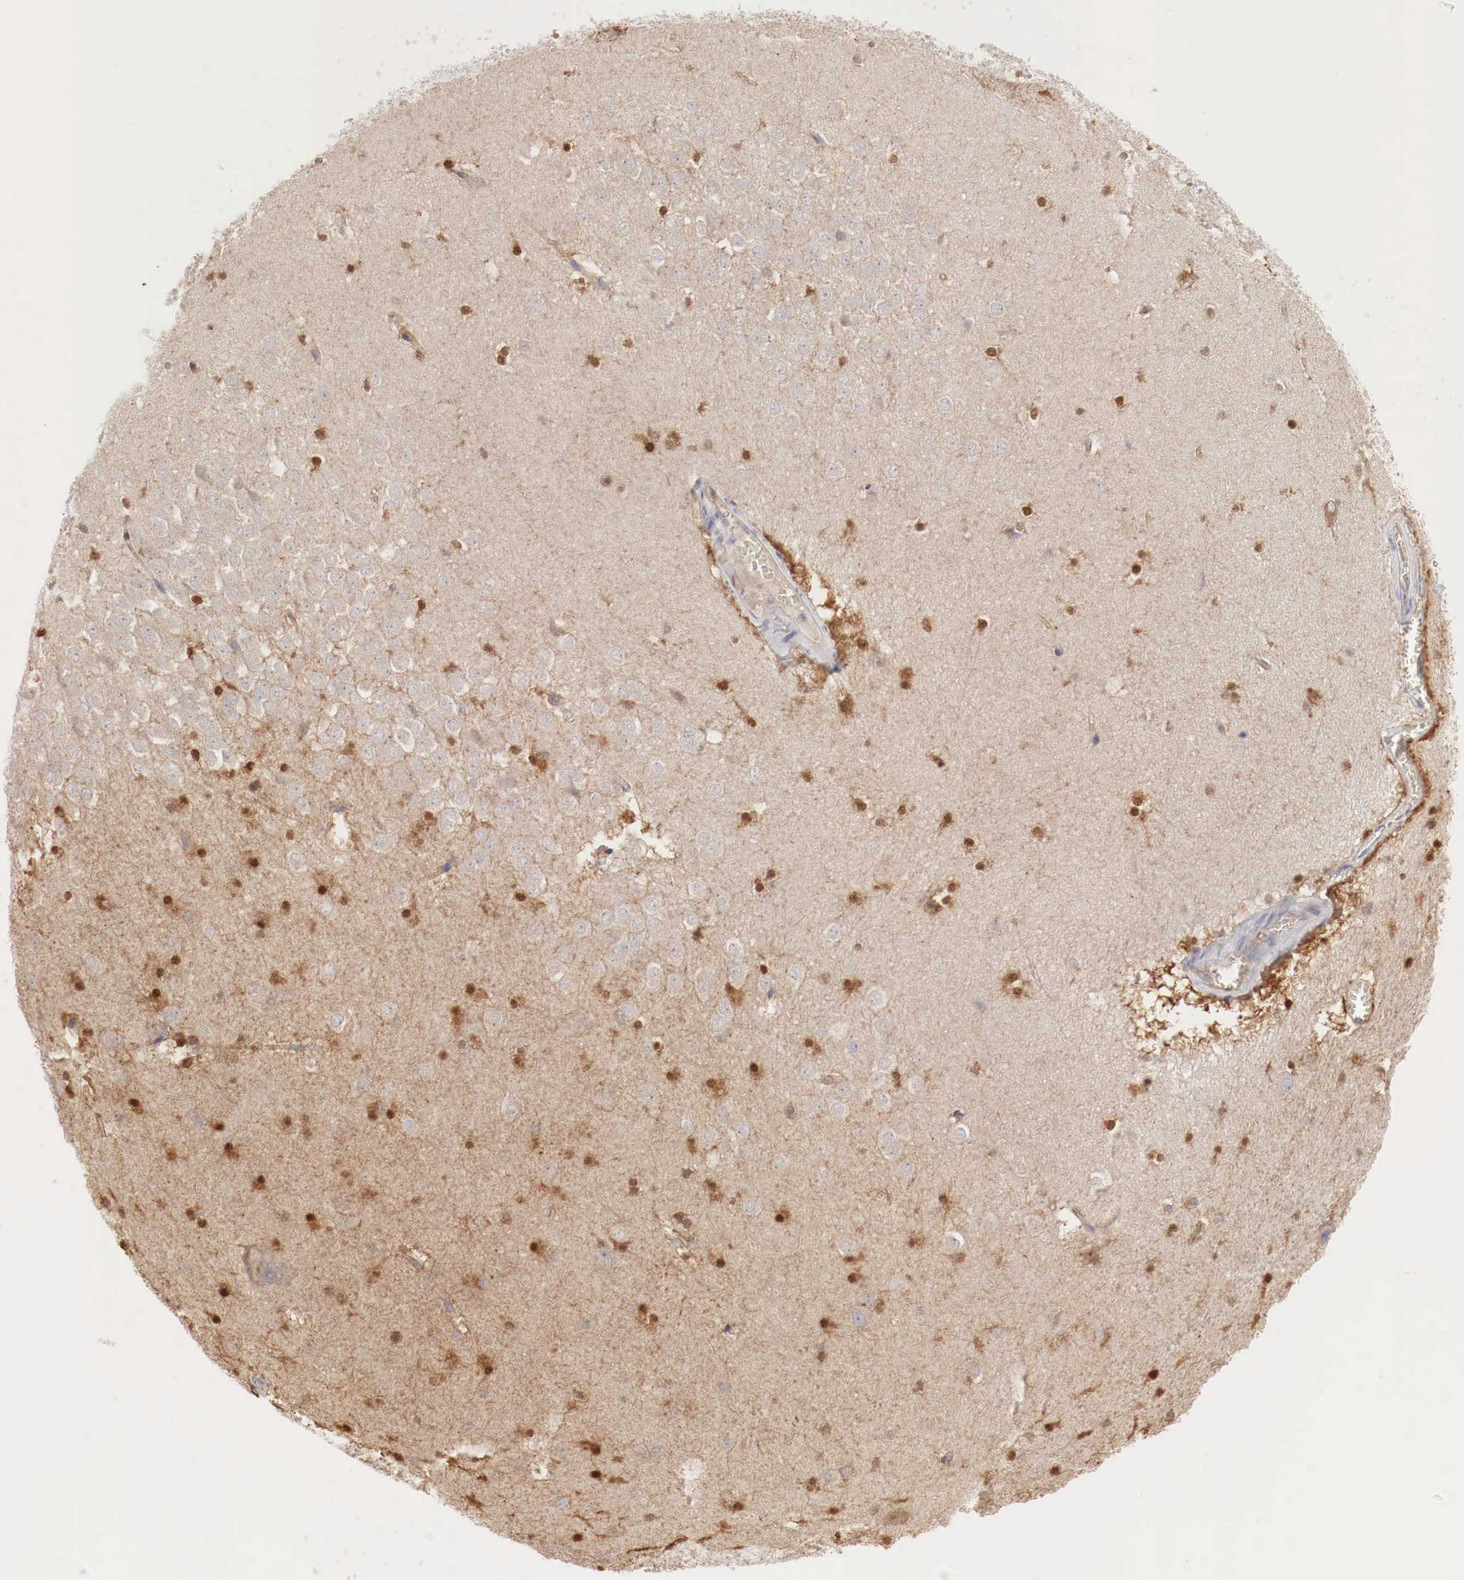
{"staining": {"intensity": "strong", "quantity": "25%-75%", "location": "cytoplasmic/membranous,nuclear"}, "tissue": "hippocampus", "cell_type": "Glial cells", "image_type": "normal", "snomed": [{"axis": "morphology", "description": "Normal tissue, NOS"}, {"axis": "topography", "description": "Hippocampus"}], "caption": "Immunohistochemical staining of normal human hippocampus reveals high levels of strong cytoplasmic/membranous,nuclear positivity in approximately 25%-75% of glial cells.", "gene": "MSN", "patient": {"sex": "male", "age": 45}}